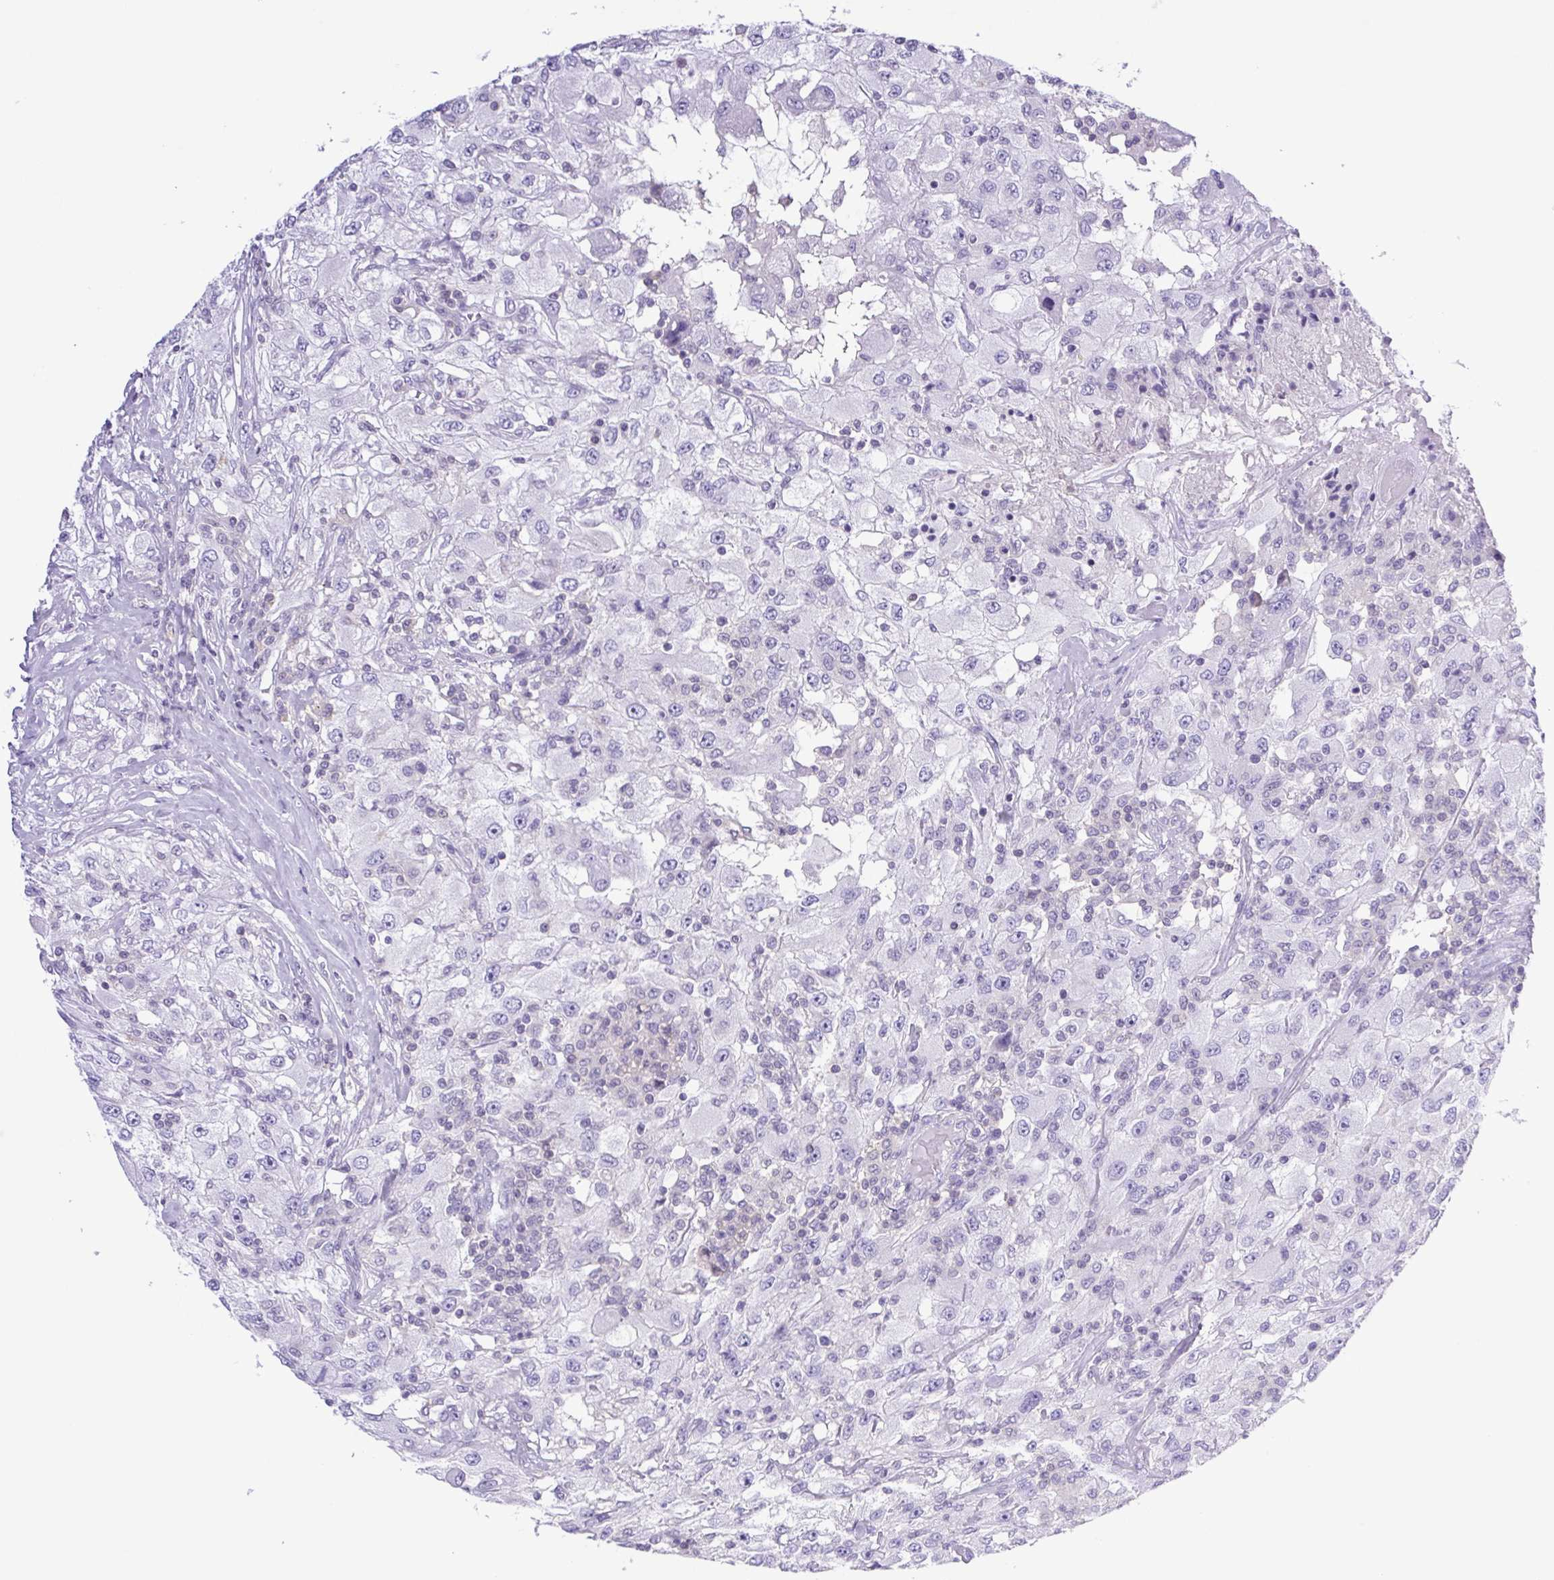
{"staining": {"intensity": "negative", "quantity": "none", "location": "none"}, "tissue": "renal cancer", "cell_type": "Tumor cells", "image_type": "cancer", "snomed": [{"axis": "morphology", "description": "Adenocarcinoma, NOS"}, {"axis": "topography", "description": "Kidney"}], "caption": "Immunohistochemistry micrograph of neoplastic tissue: human renal cancer (adenocarcinoma) stained with DAB reveals no significant protein positivity in tumor cells.", "gene": "SYNPR", "patient": {"sex": "female", "age": 67}}